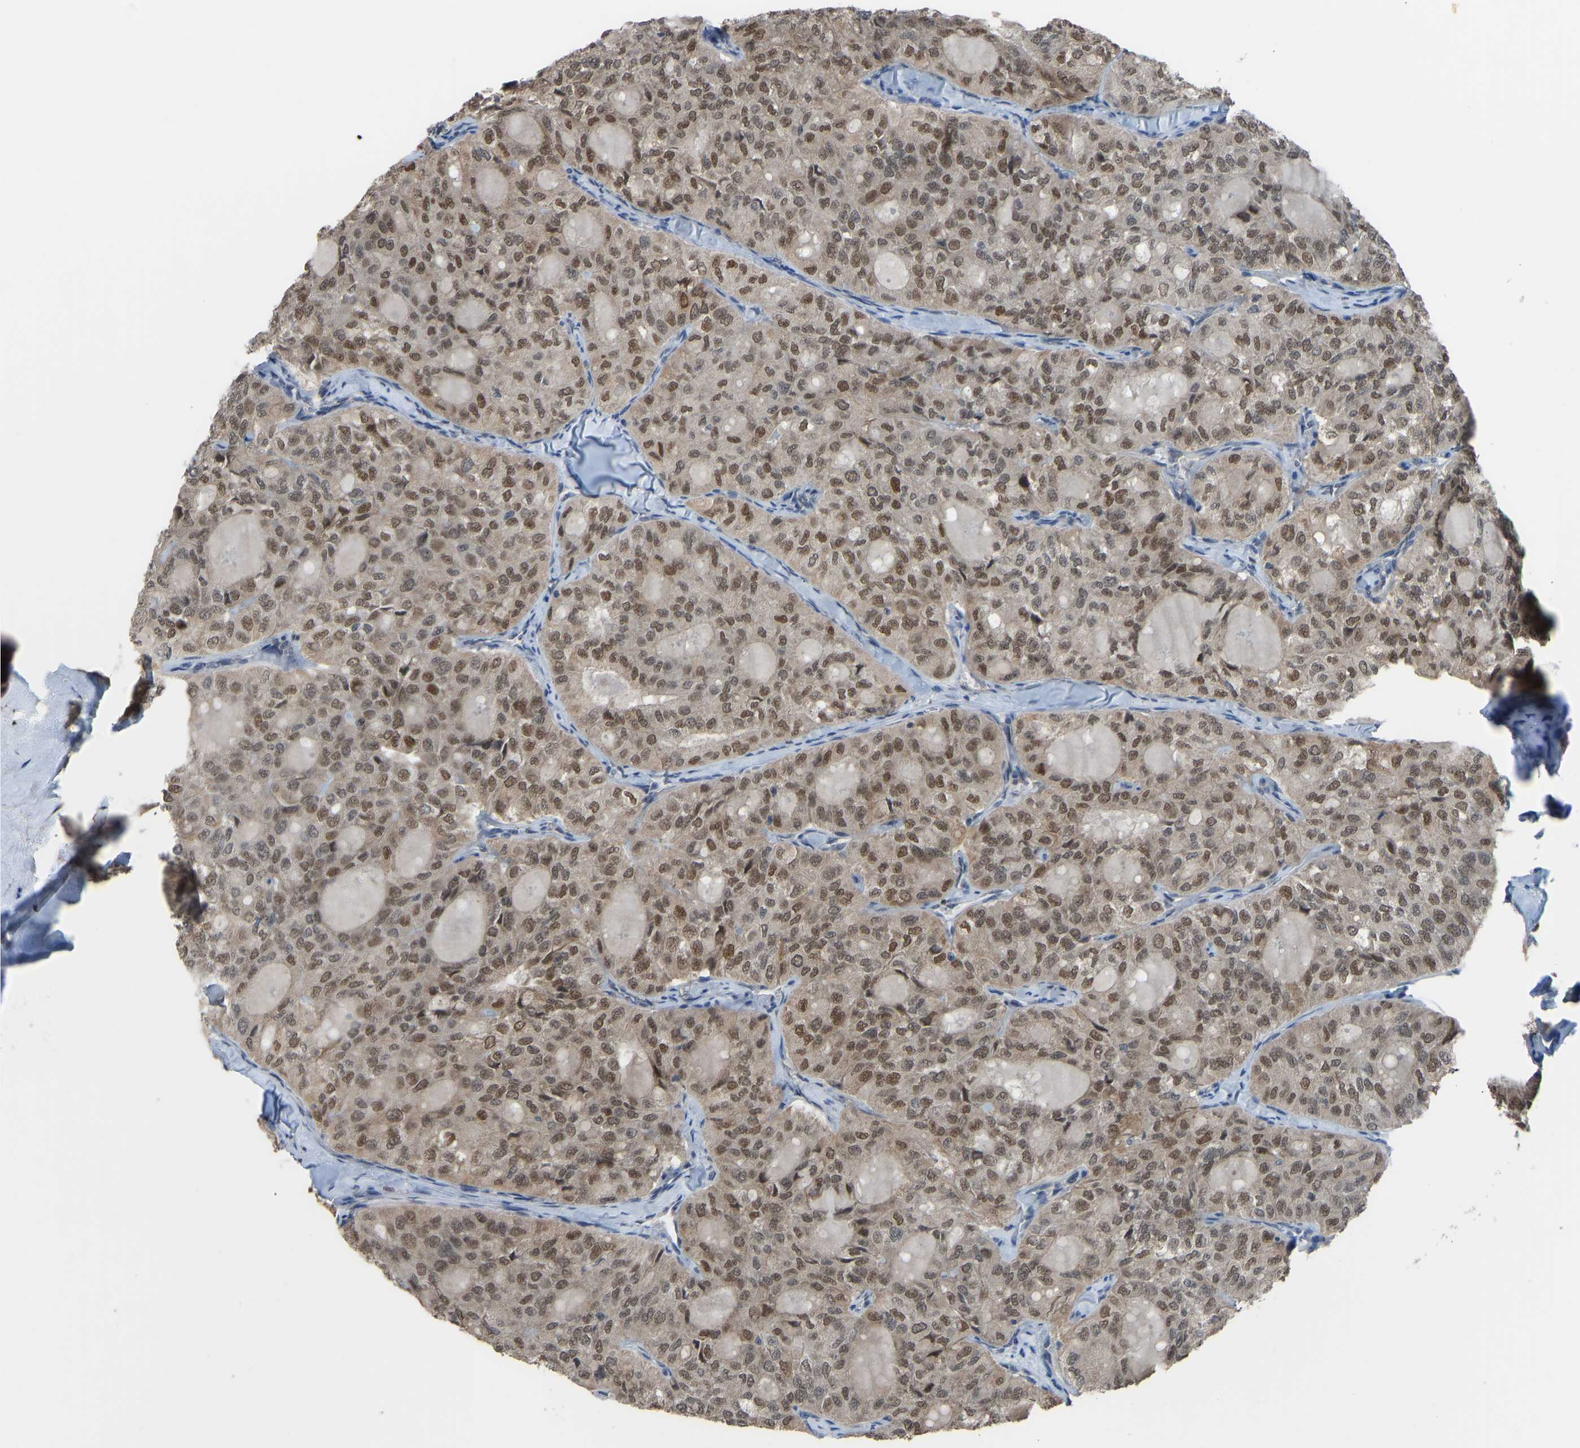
{"staining": {"intensity": "weak", "quantity": ">75%", "location": "nuclear"}, "tissue": "thyroid cancer", "cell_type": "Tumor cells", "image_type": "cancer", "snomed": [{"axis": "morphology", "description": "Follicular adenoma carcinoma, NOS"}, {"axis": "topography", "description": "Thyroid gland"}], "caption": "Protein staining of thyroid cancer tissue reveals weak nuclear positivity in approximately >75% of tumor cells.", "gene": "KPNA6", "patient": {"sex": "male", "age": 75}}